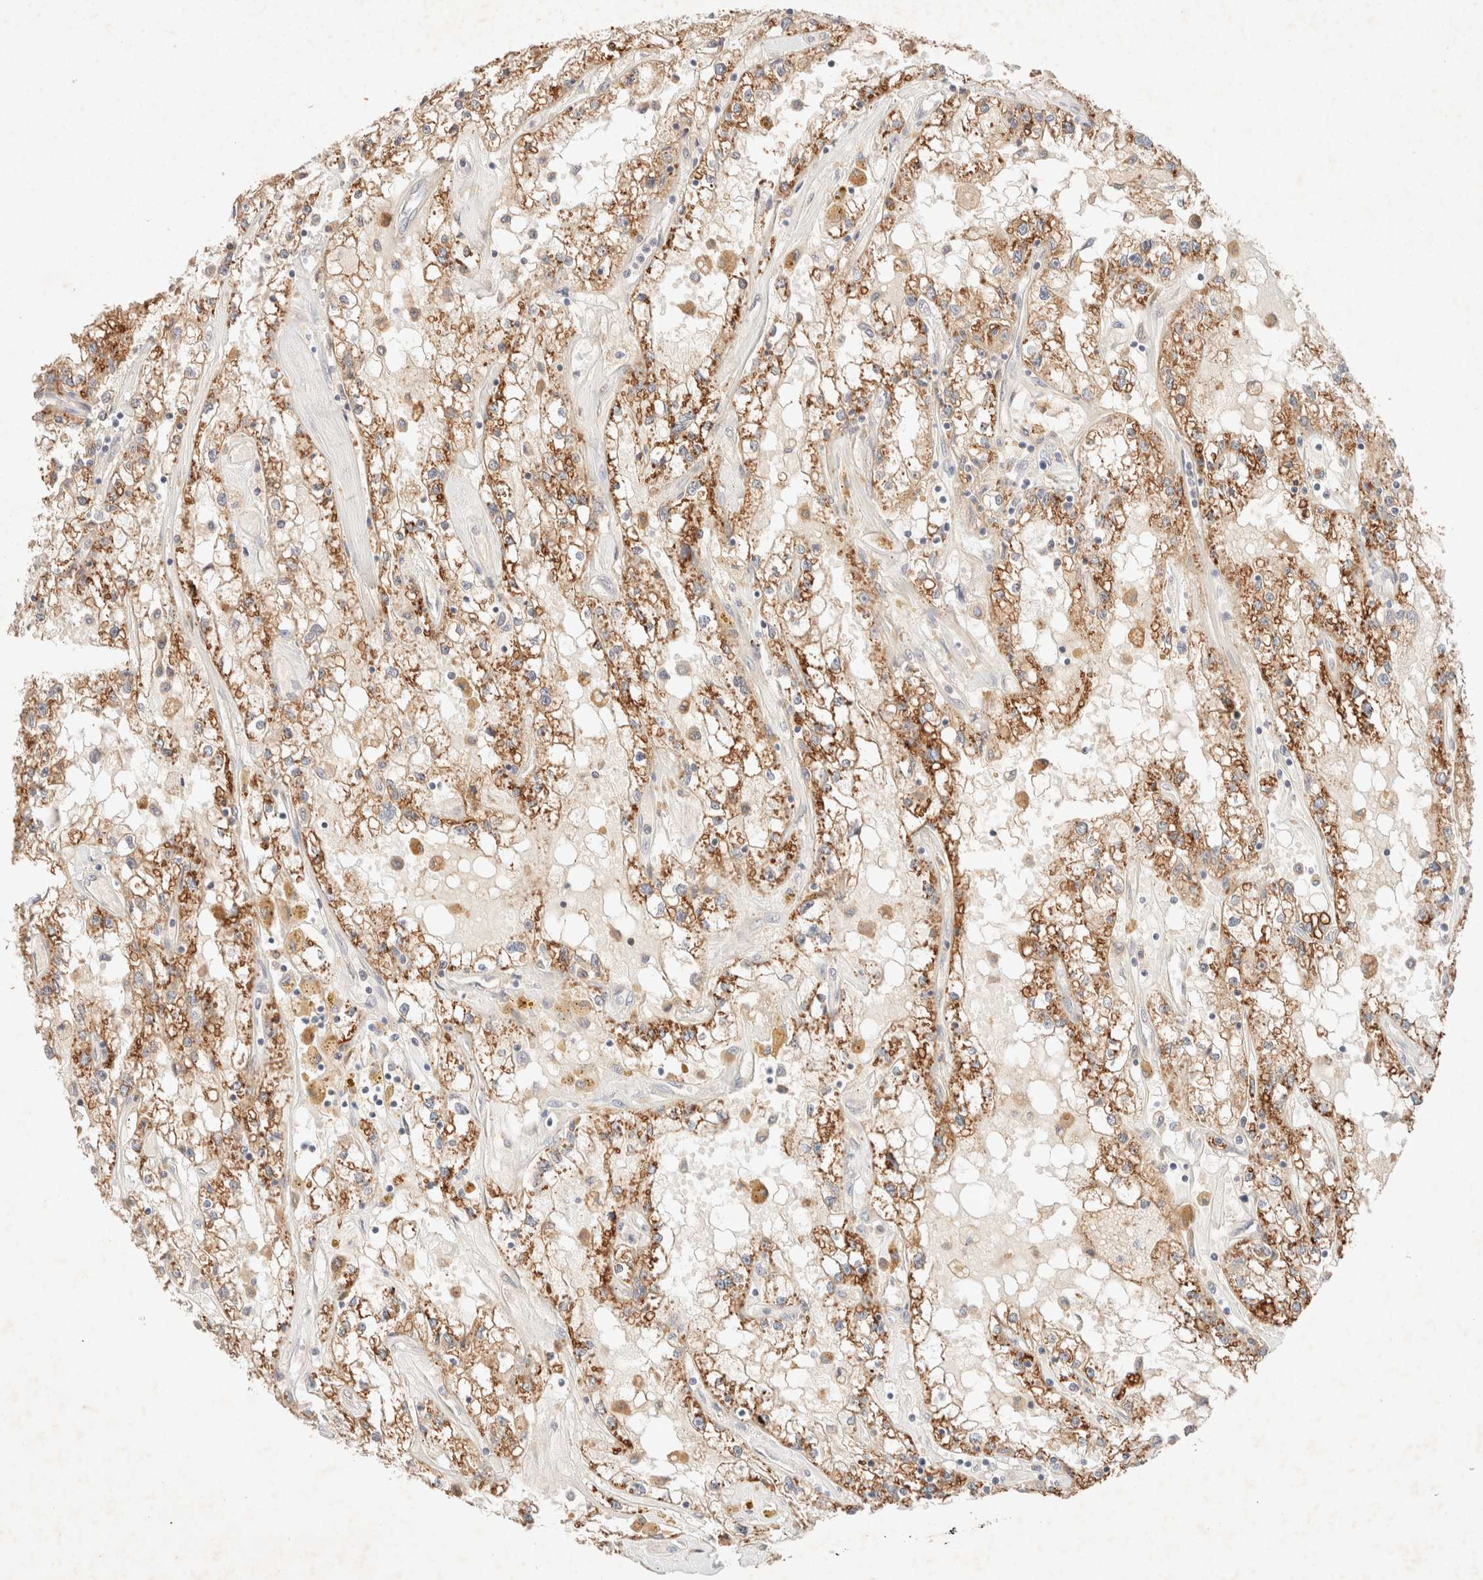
{"staining": {"intensity": "strong", "quantity": ">75%", "location": "cytoplasmic/membranous"}, "tissue": "renal cancer", "cell_type": "Tumor cells", "image_type": "cancer", "snomed": [{"axis": "morphology", "description": "Adenocarcinoma, NOS"}, {"axis": "topography", "description": "Kidney"}], "caption": "The immunohistochemical stain highlights strong cytoplasmic/membranous positivity in tumor cells of renal cancer (adenocarcinoma) tissue. (Brightfield microscopy of DAB IHC at high magnification).", "gene": "SARM1", "patient": {"sex": "male", "age": 56}}